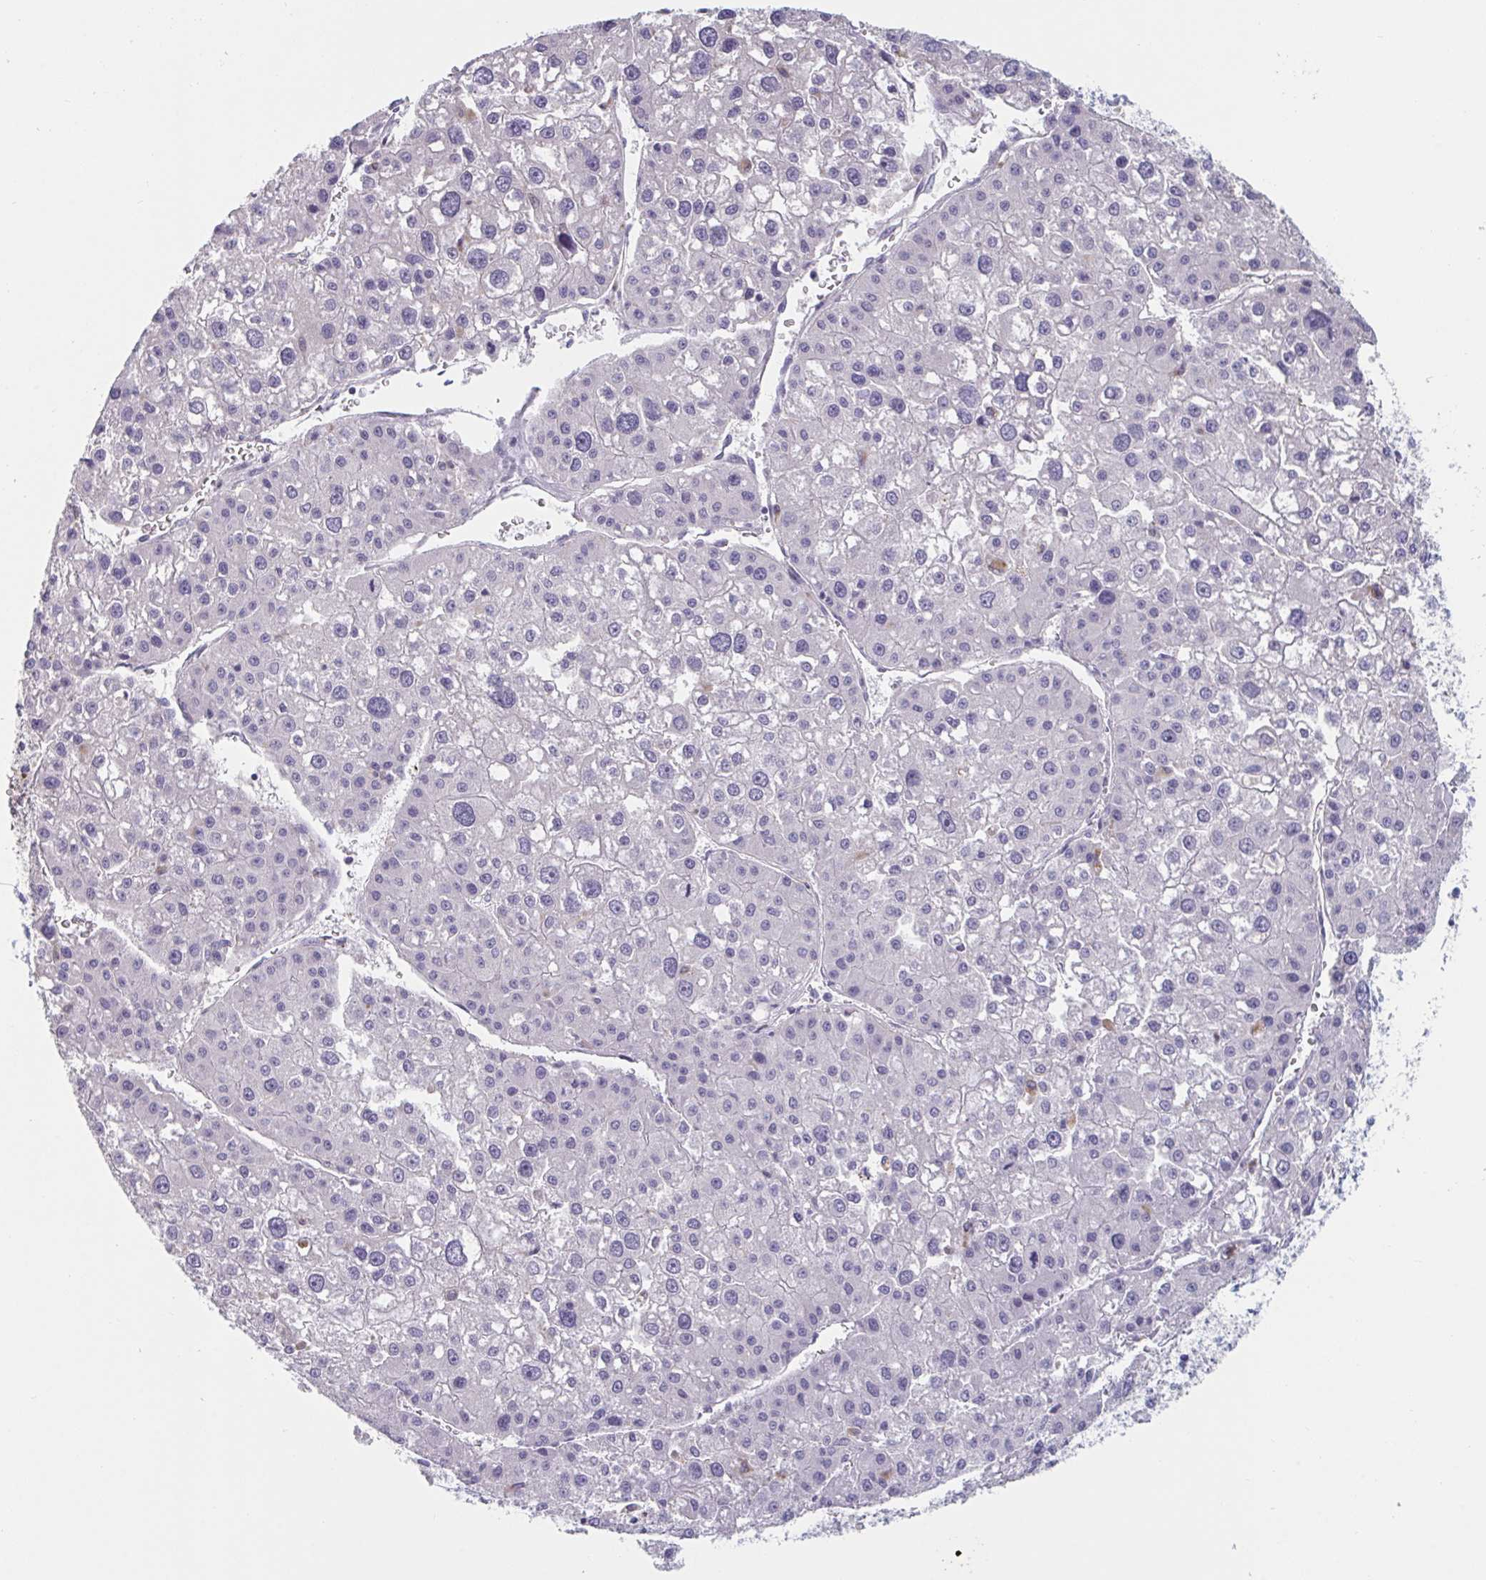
{"staining": {"intensity": "negative", "quantity": "none", "location": "none"}, "tissue": "liver cancer", "cell_type": "Tumor cells", "image_type": "cancer", "snomed": [{"axis": "morphology", "description": "Carcinoma, Hepatocellular, NOS"}, {"axis": "topography", "description": "Liver"}], "caption": "Tumor cells show no significant expression in liver hepatocellular carcinoma.", "gene": "TNFSF10", "patient": {"sex": "male", "age": 73}}